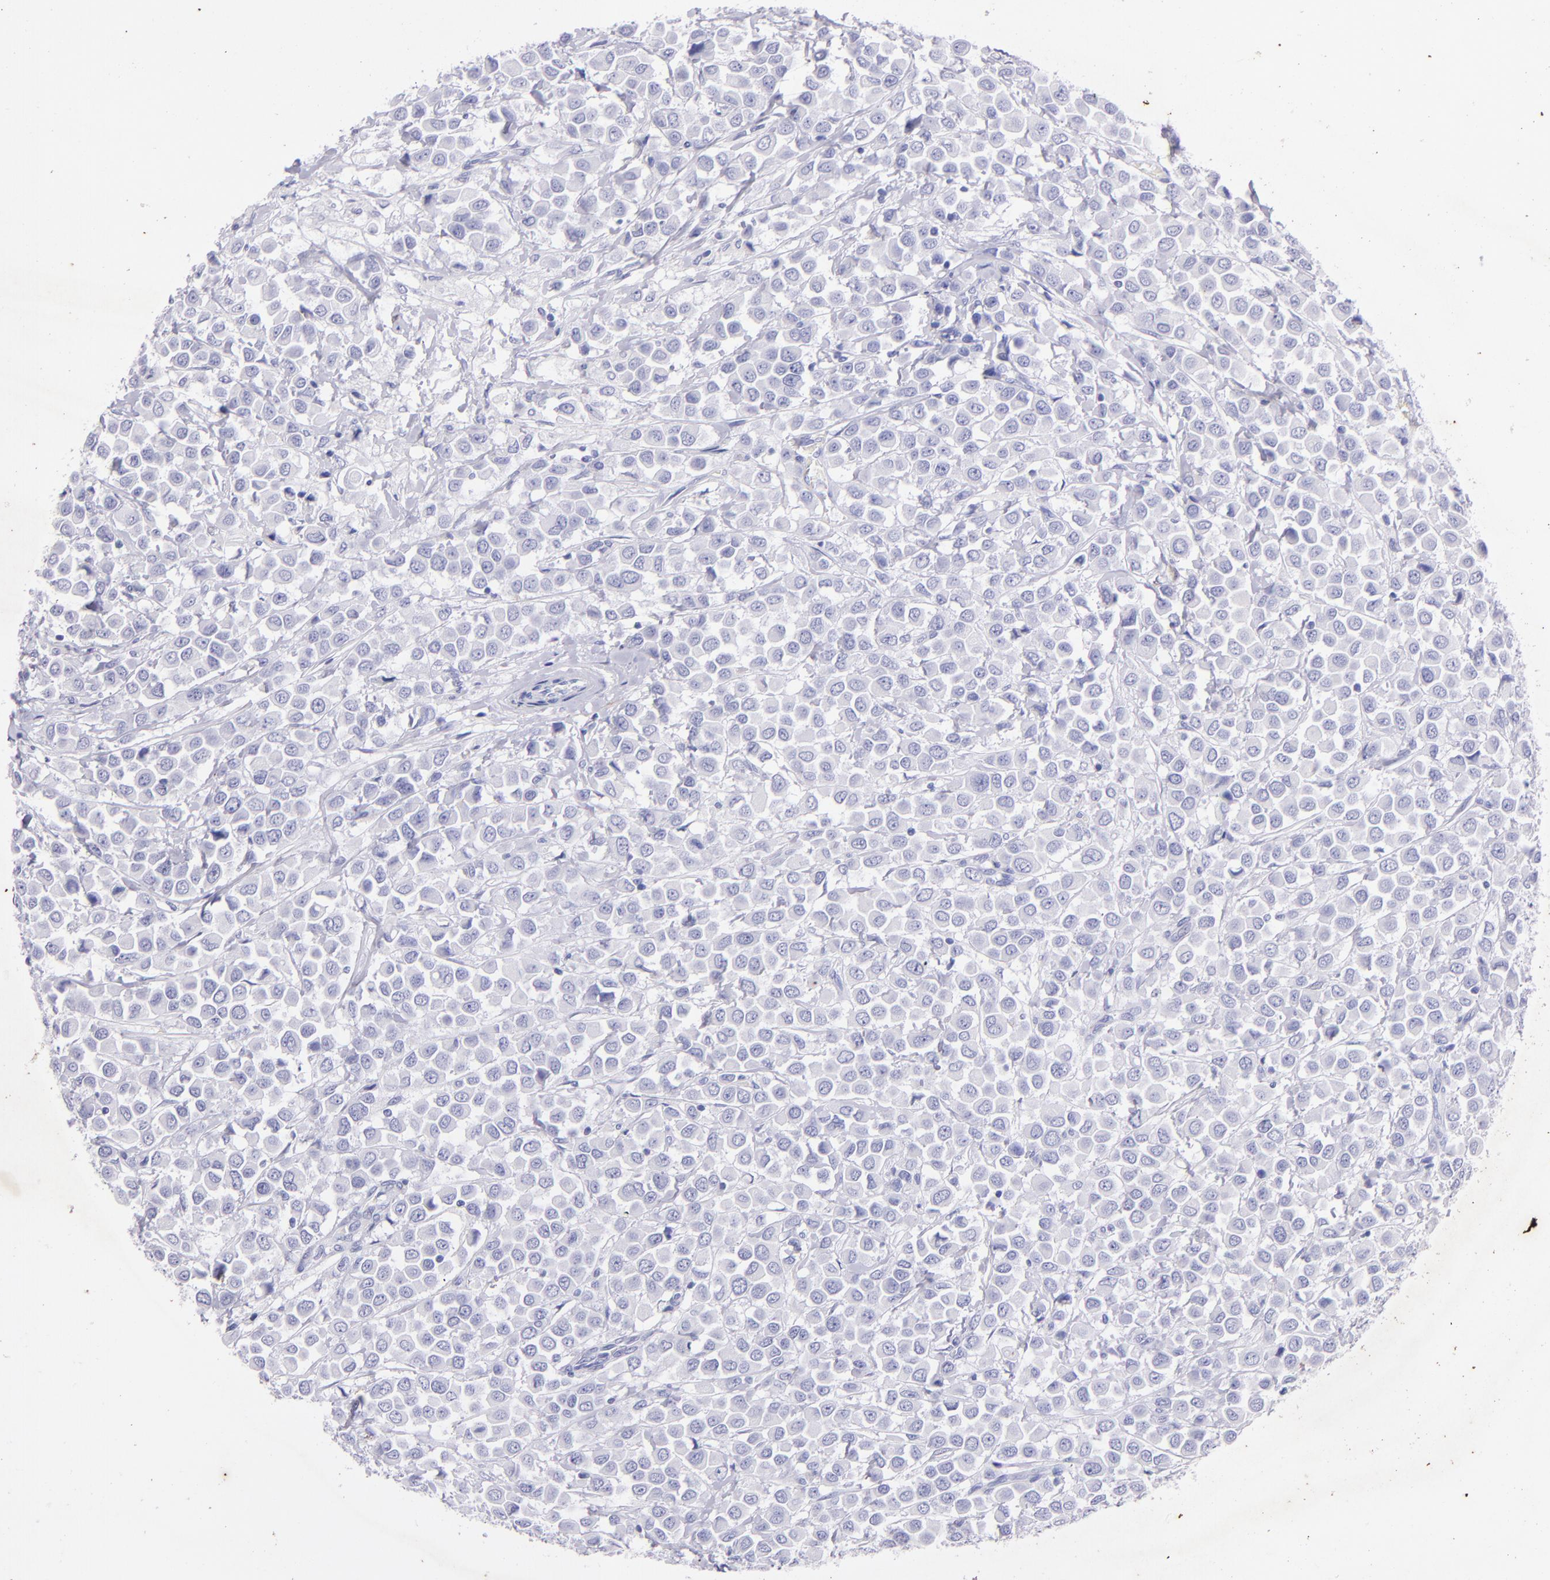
{"staining": {"intensity": "negative", "quantity": "none", "location": "none"}, "tissue": "breast cancer", "cell_type": "Tumor cells", "image_type": "cancer", "snomed": [{"axis": "morphology", "description": "Duct carcinoma"}, {"axis": "topography", "description": "Breast"}], "caption": "This image is of breast cancer (invasive ductal carcinoma) stained with immunohistochemistry to label a protein in brown with the nuclei are counter-stained blue. There is no staining in tumor cells. (Stains: DAB (3,3'-diaminobenzidine) IHC with hematoxylin counter stain, Microscopy: brightfield microscopy at high magnification).", "gene": "UCHL1", "patient": {"sex": "female", "age": 61}}